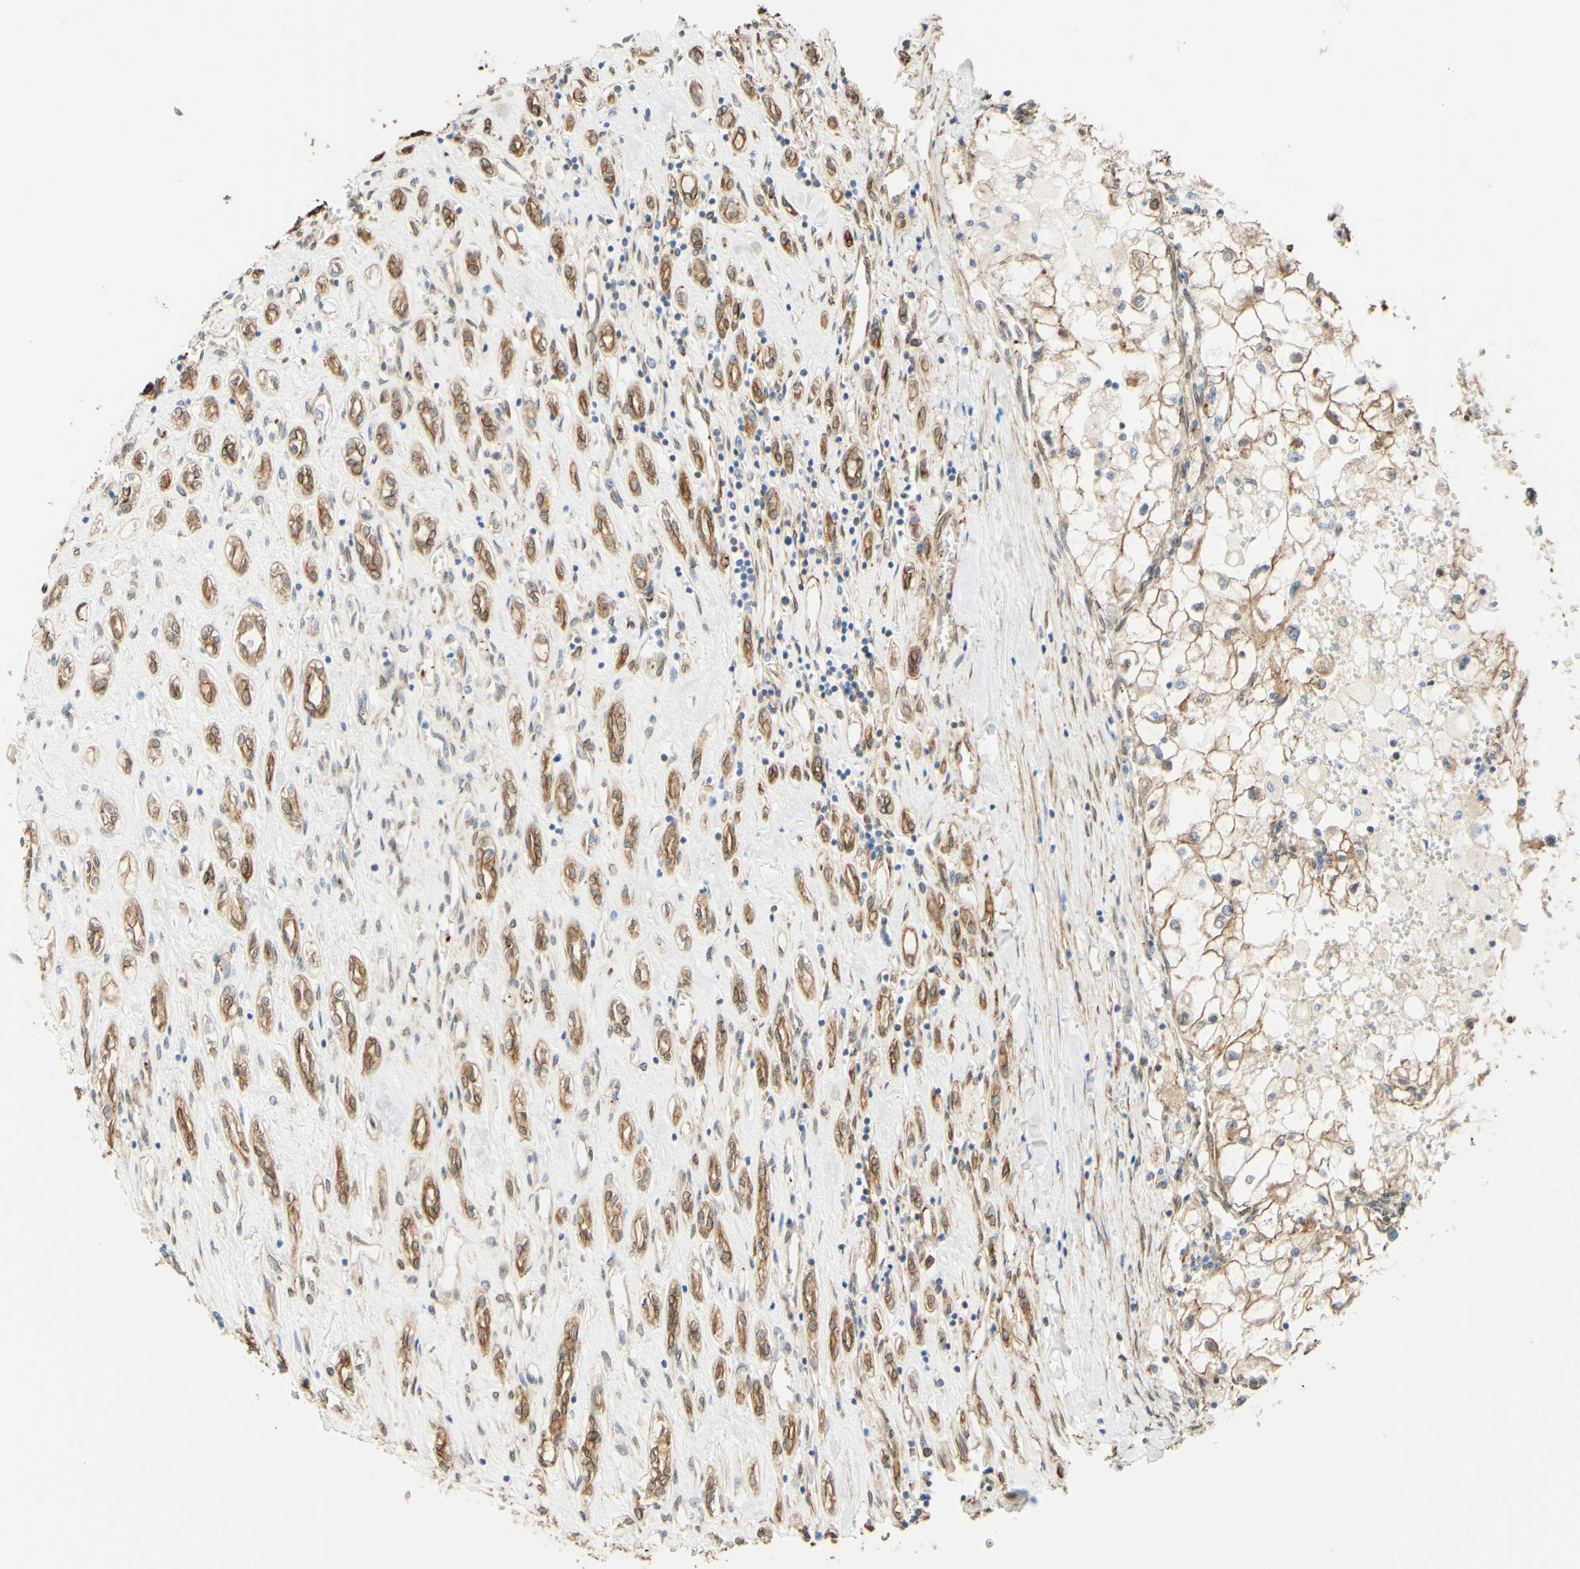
{"staining": {"intensity": "moderate", "quantity": ">75%", "location": "cytoplasmic/membranous,nuclear"}, "tissue": "renal cancer", "cell_type": "Tumor cells", "image_type": "cancer", "snomed": [{"axis": "morphology", "description": "Adenocarcinoma, NOS"}, {"axis": "topography", "description": "Kidney"}], "caption": "Immunohistochemistry histopathology image of neoplastic tissue: adenocarcinoma (renal) stained using immunohistochemistry reveals medium levels of moderate protein expression localized specifically in the cytoplasmic/membranous and nuclear of tumor cells, appearing as a cytoplasmic/membranous and nuclear brown color.", "gene": "ENDOD1", "patient": {"sex": "female", "age": 70}}